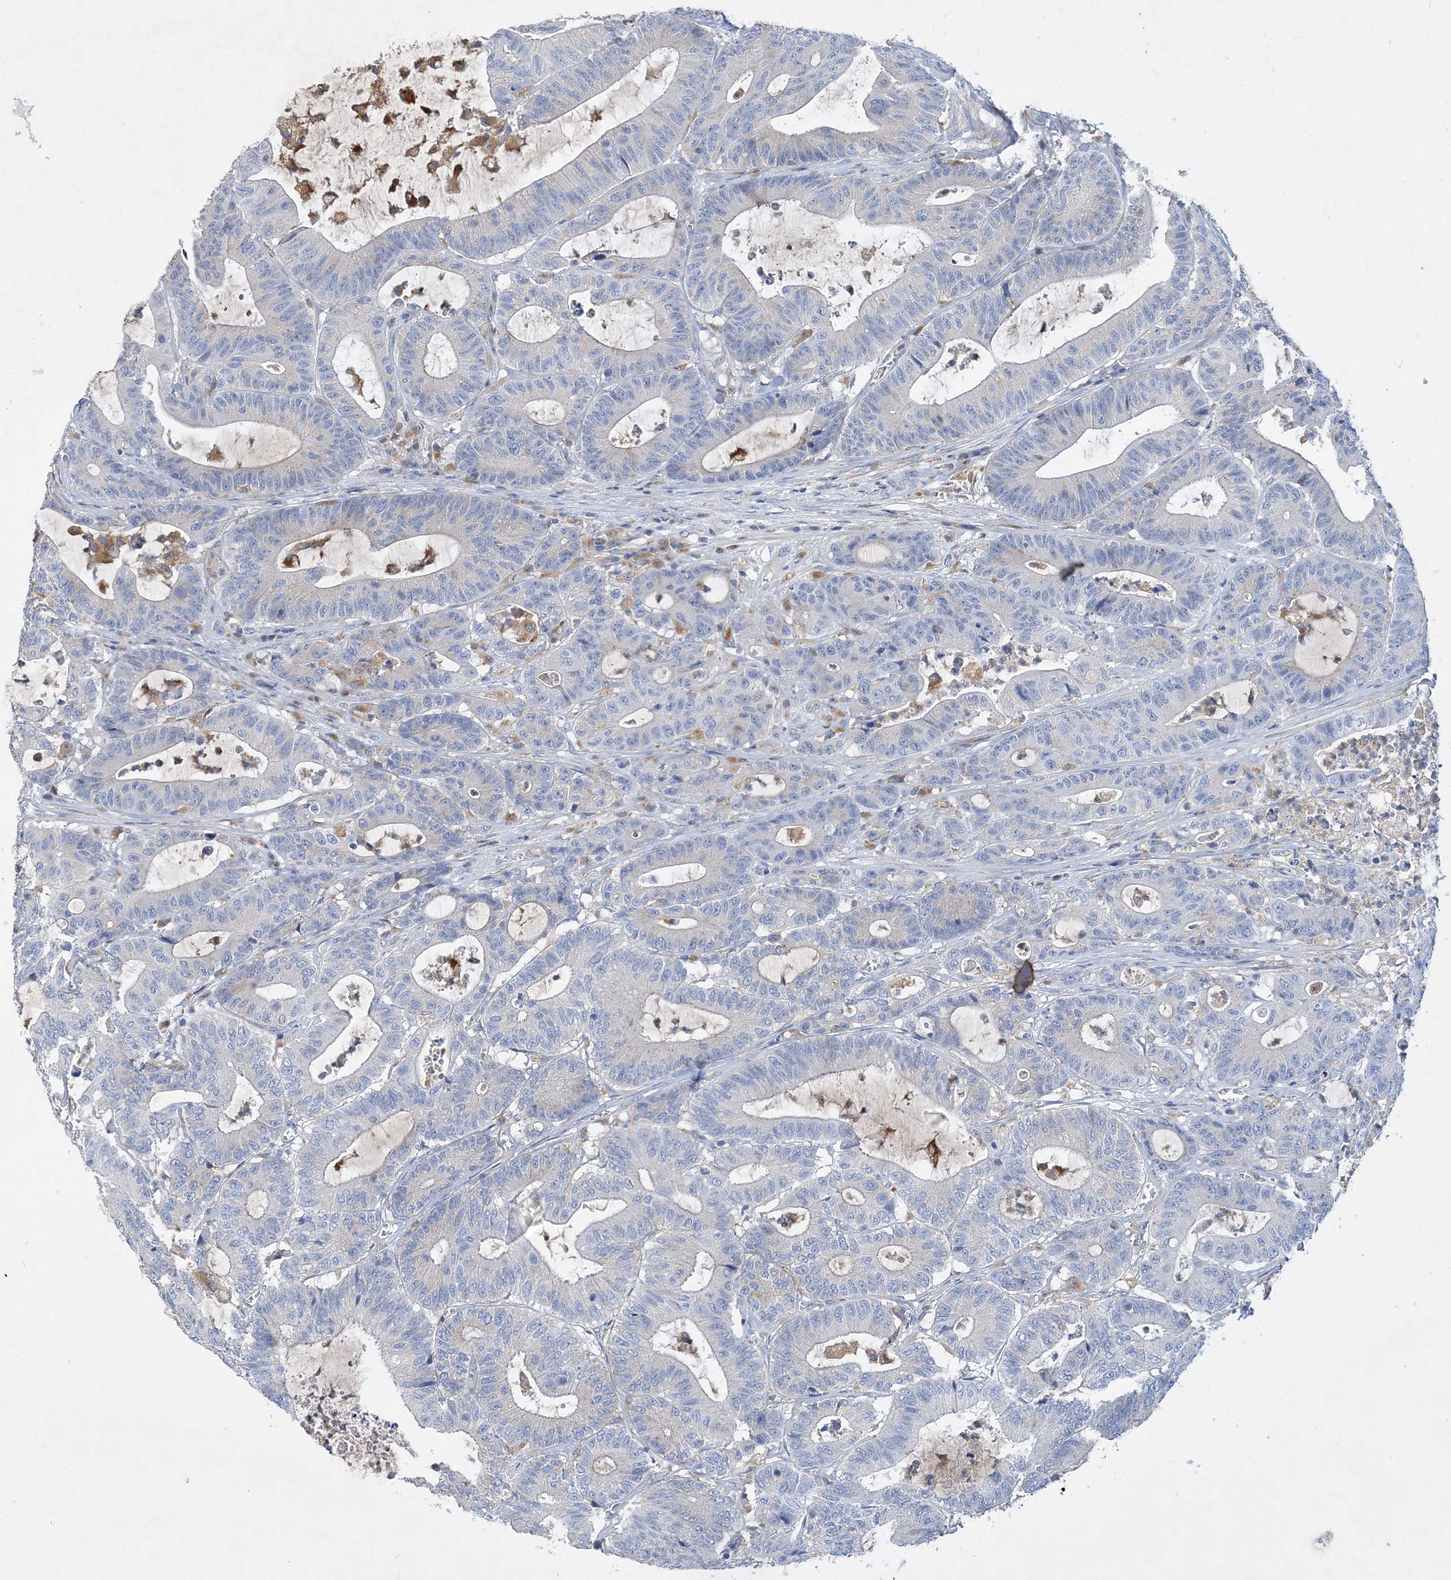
{"staining": {"intensity": "negative", "quantity": "none", "location": "none"}, "tissue": "colorectal cancer", "cell_type": "Tumor cells", "image_type": "cancer", "snomed": [{"axis": "morphology", "description": "Adenocarcinoma, NOS"}, {"axis": "topography", "description": "Colon"}], "caption": "Tumor cells are negative for brown protein staining in colorectal adenocarcinoma.", "gene": "GRINA", "patient": {"sex": "female", "age": 84}}